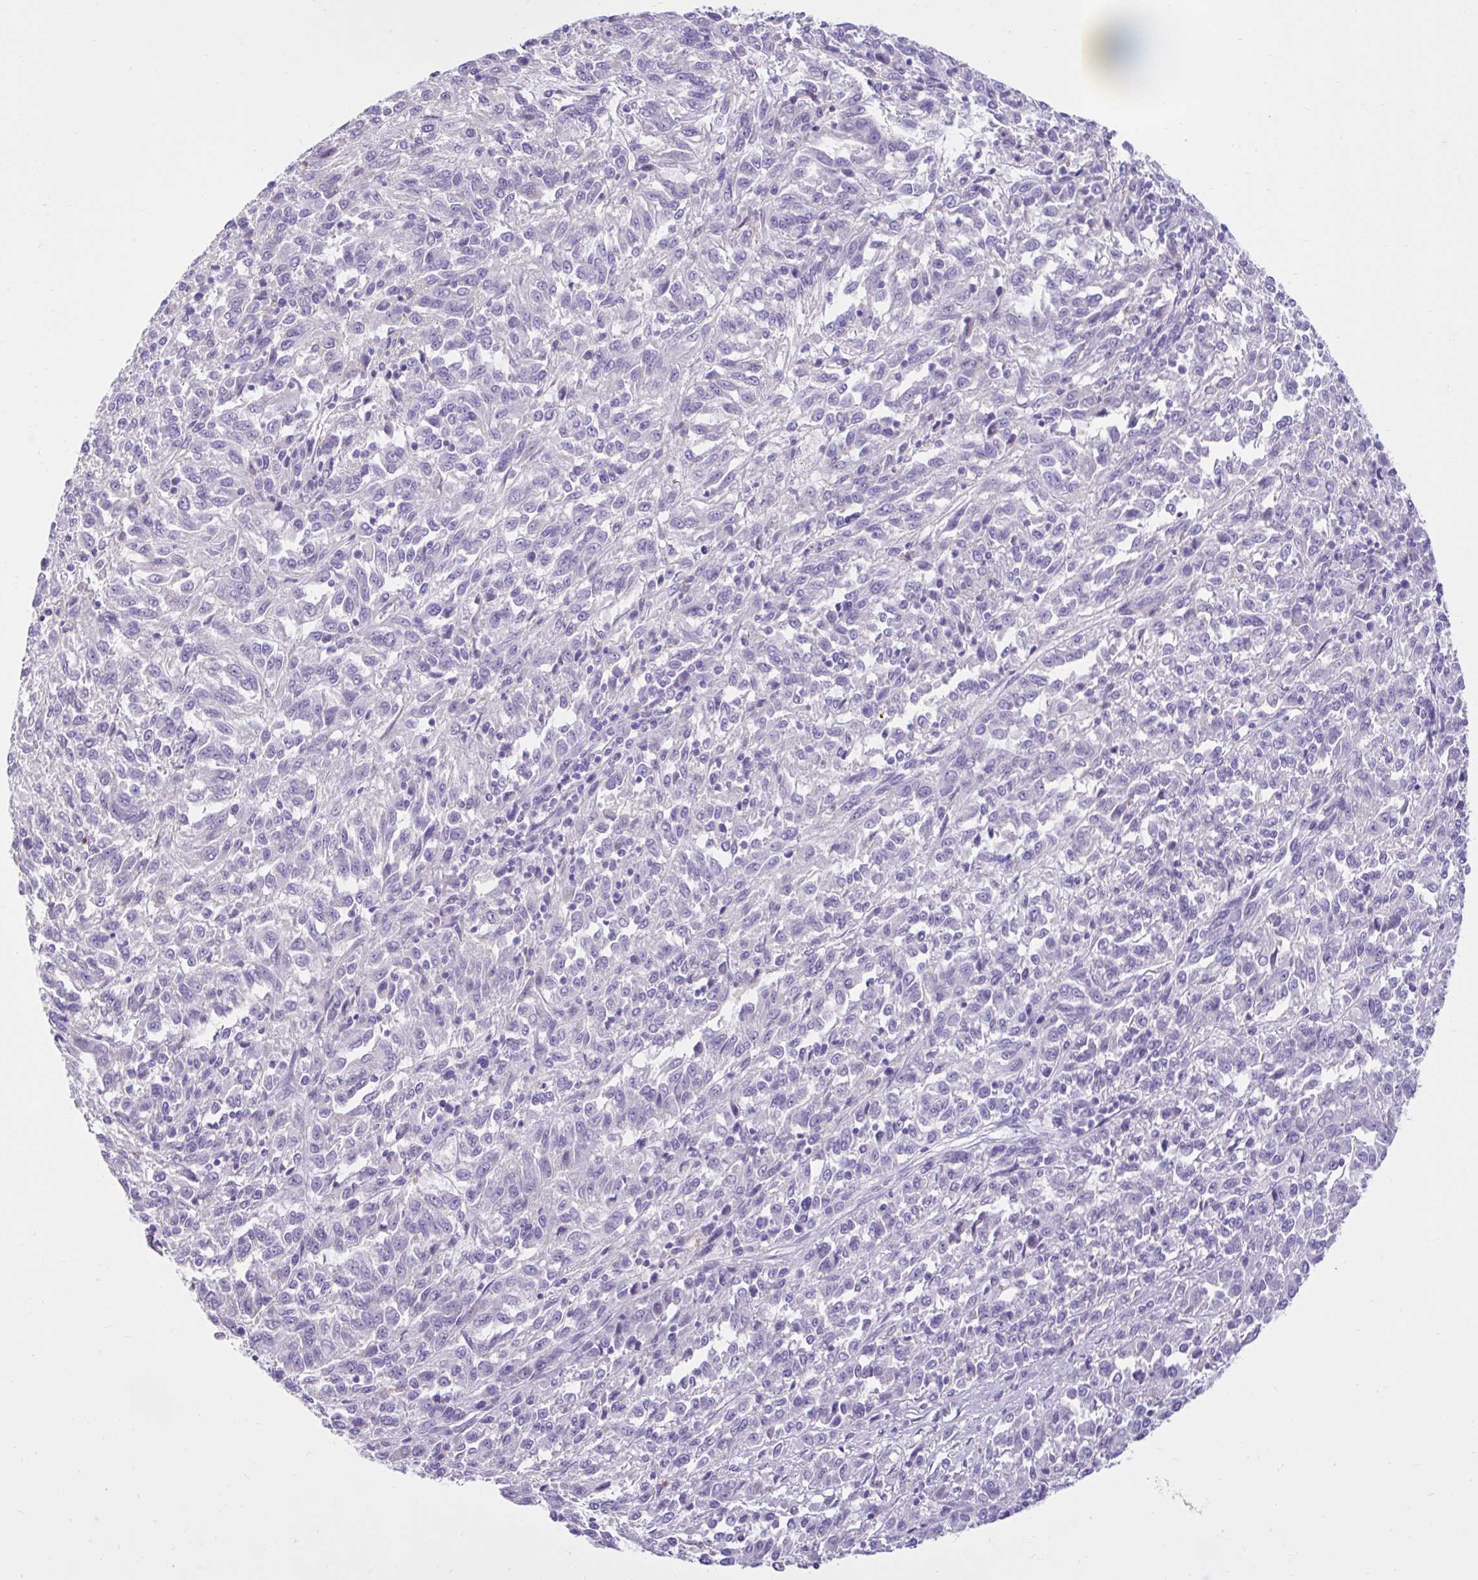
{"staining": {"intensity": "negative", "quantity": "none", "location": "none"}, "tissue": "melanoma", "cell_type": "Tumor cells", "image_type": "cancer", "snomed": [{"axis": "morphology", "description": "Malignant melanoma, Metastatic site"}, {"axis": "topography", "description": "Lung"}], "caption": "IHC histopathology image of melanoma stained for a protein (brown), which shows no staining in tumor cells.", "gene": "NHLH2", "patient": {"sex": "male", "age": 64}}